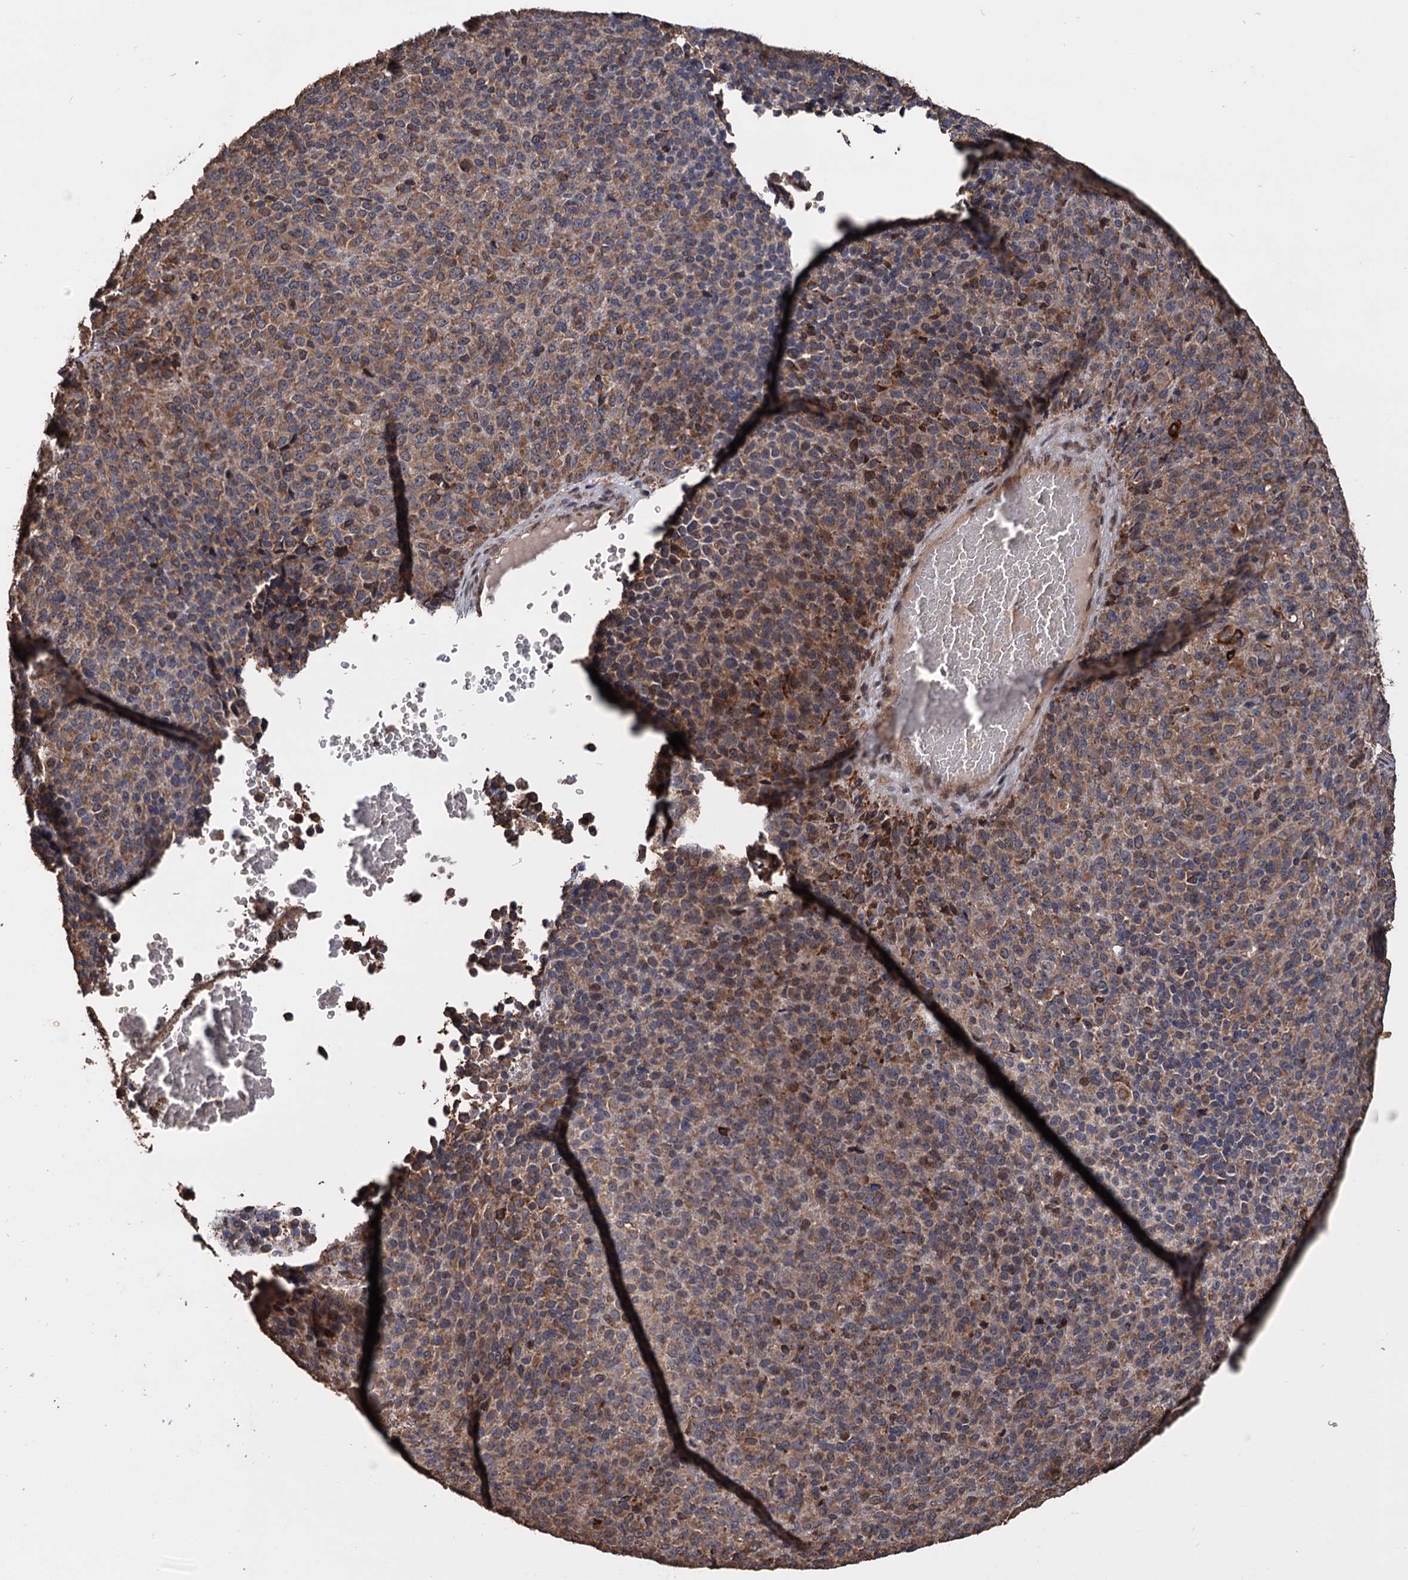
{"staining": {"intensity": "moderate", "quantity": ">75%", "location": "cytoplasmic/membranous"}, "tissue": "melanoma", "cell_type": "Tumor cells", "image_type": "cancer", "snomed": [{"axis": "morphology", "description": "Malignant melanoma, Metastatic site"}, {"axis": "topography", "description": "Brain"}], "caption": "Melanoma stained with a protein marker demonstrates moderate staining in tumor cells.", "gene": "TBC1D12", "patient": {"sex": "female", "age": 56}}